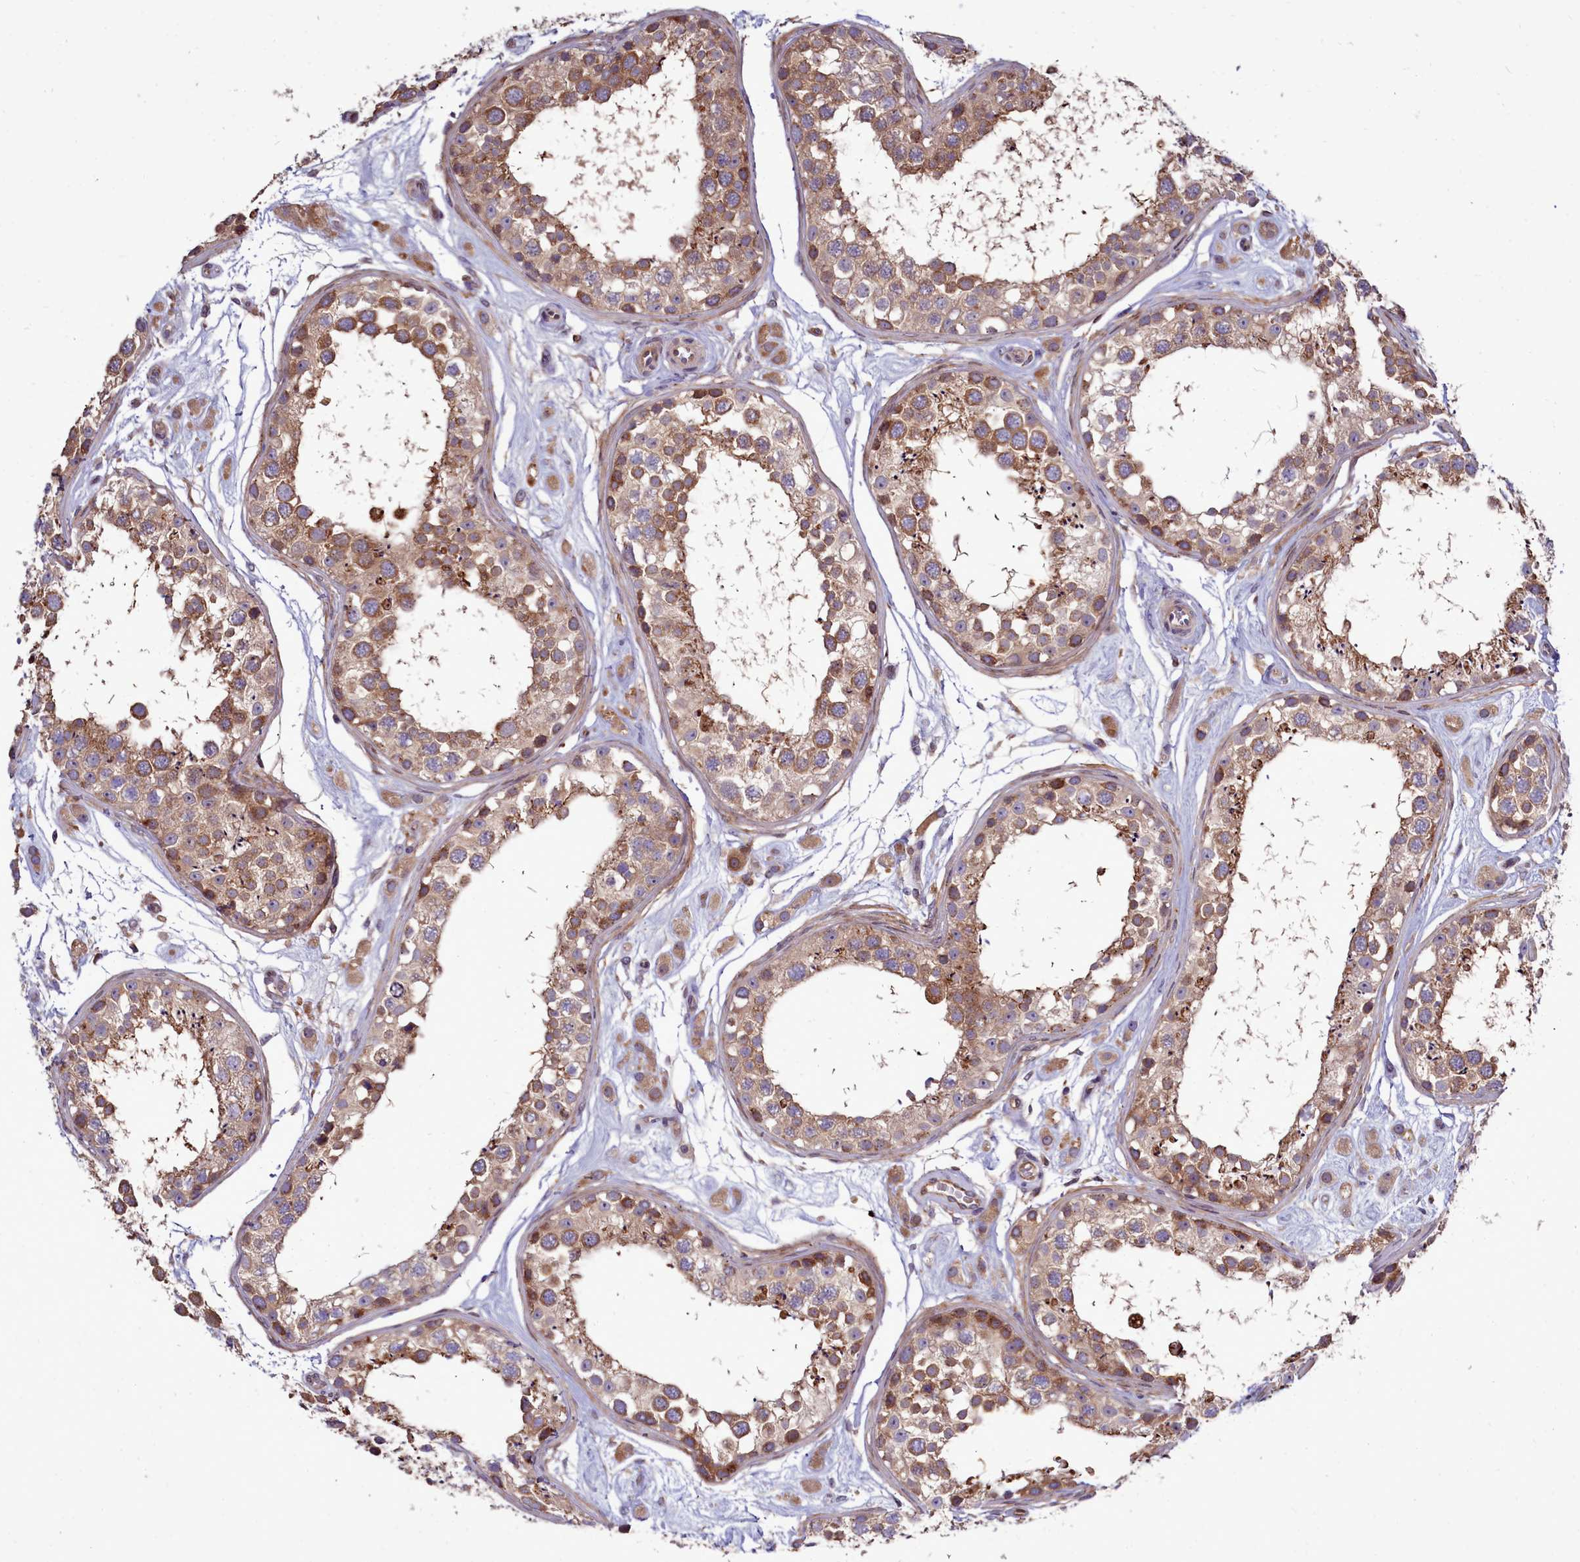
{"staining": {"intensity": "moderate", "quantity": ">75%", "location": "cytoplasmic/membranous"}, "tissue": "testis", "cell_type": "Cells in seminiferous ducts", "image_type": "normal", "snomed": [{"axis": "morphology", "description": "Normal tissue, NOS"}, {"axis": "topography", "description": "Testis"}], "caption": "Unremarkable testis exhibits moderate cytoplasmic/membranous expression in approximately >75% of cells in seminiferous ducts, visualized by immunohistochemistry.", "gene": "RAPGEF4", "patient": {"sex": "male", "age": 25}}